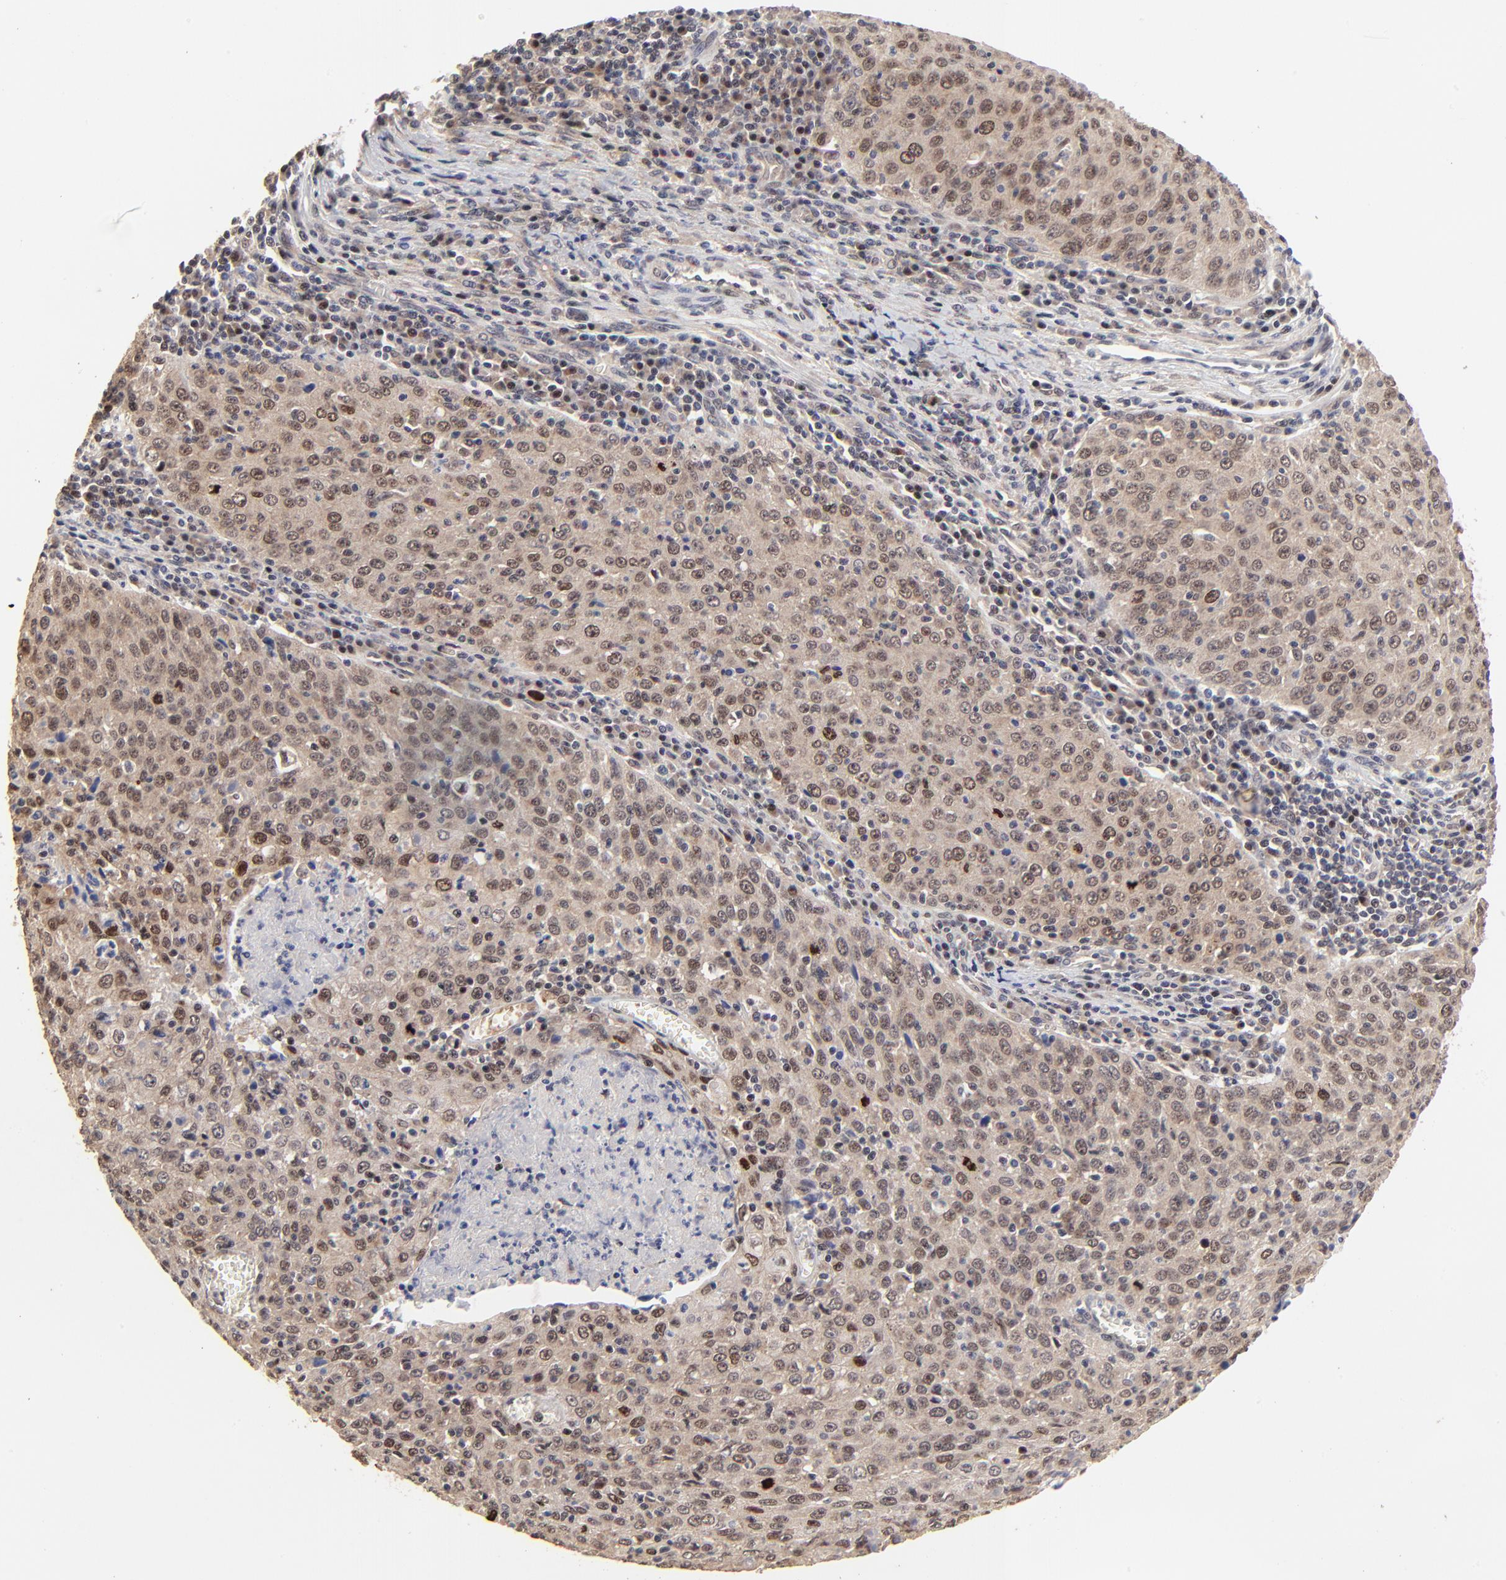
{"staining": {"intensity": "moderate", "quantity": ">75%", "location": "cytoplasmic/membranous,nuclear"}, "tissue": "cervical cancer", "cell_type": "Tumor cells", "image_type": "cancer", "snomed": [{"axis": "morphology", "description": "Squamous cell carcinoma, NOS"}, {"axis": "topography", "description": "Cervix"}], "caption": "Tumor cells exhibit medium levels of moderate cytoplasmic/membranous and nuclear staining in about >75% of cells in human cervical squamous cell carcinoma.", "gene": "FRMD8", "patient": {"sex": "female", "age": 27}}